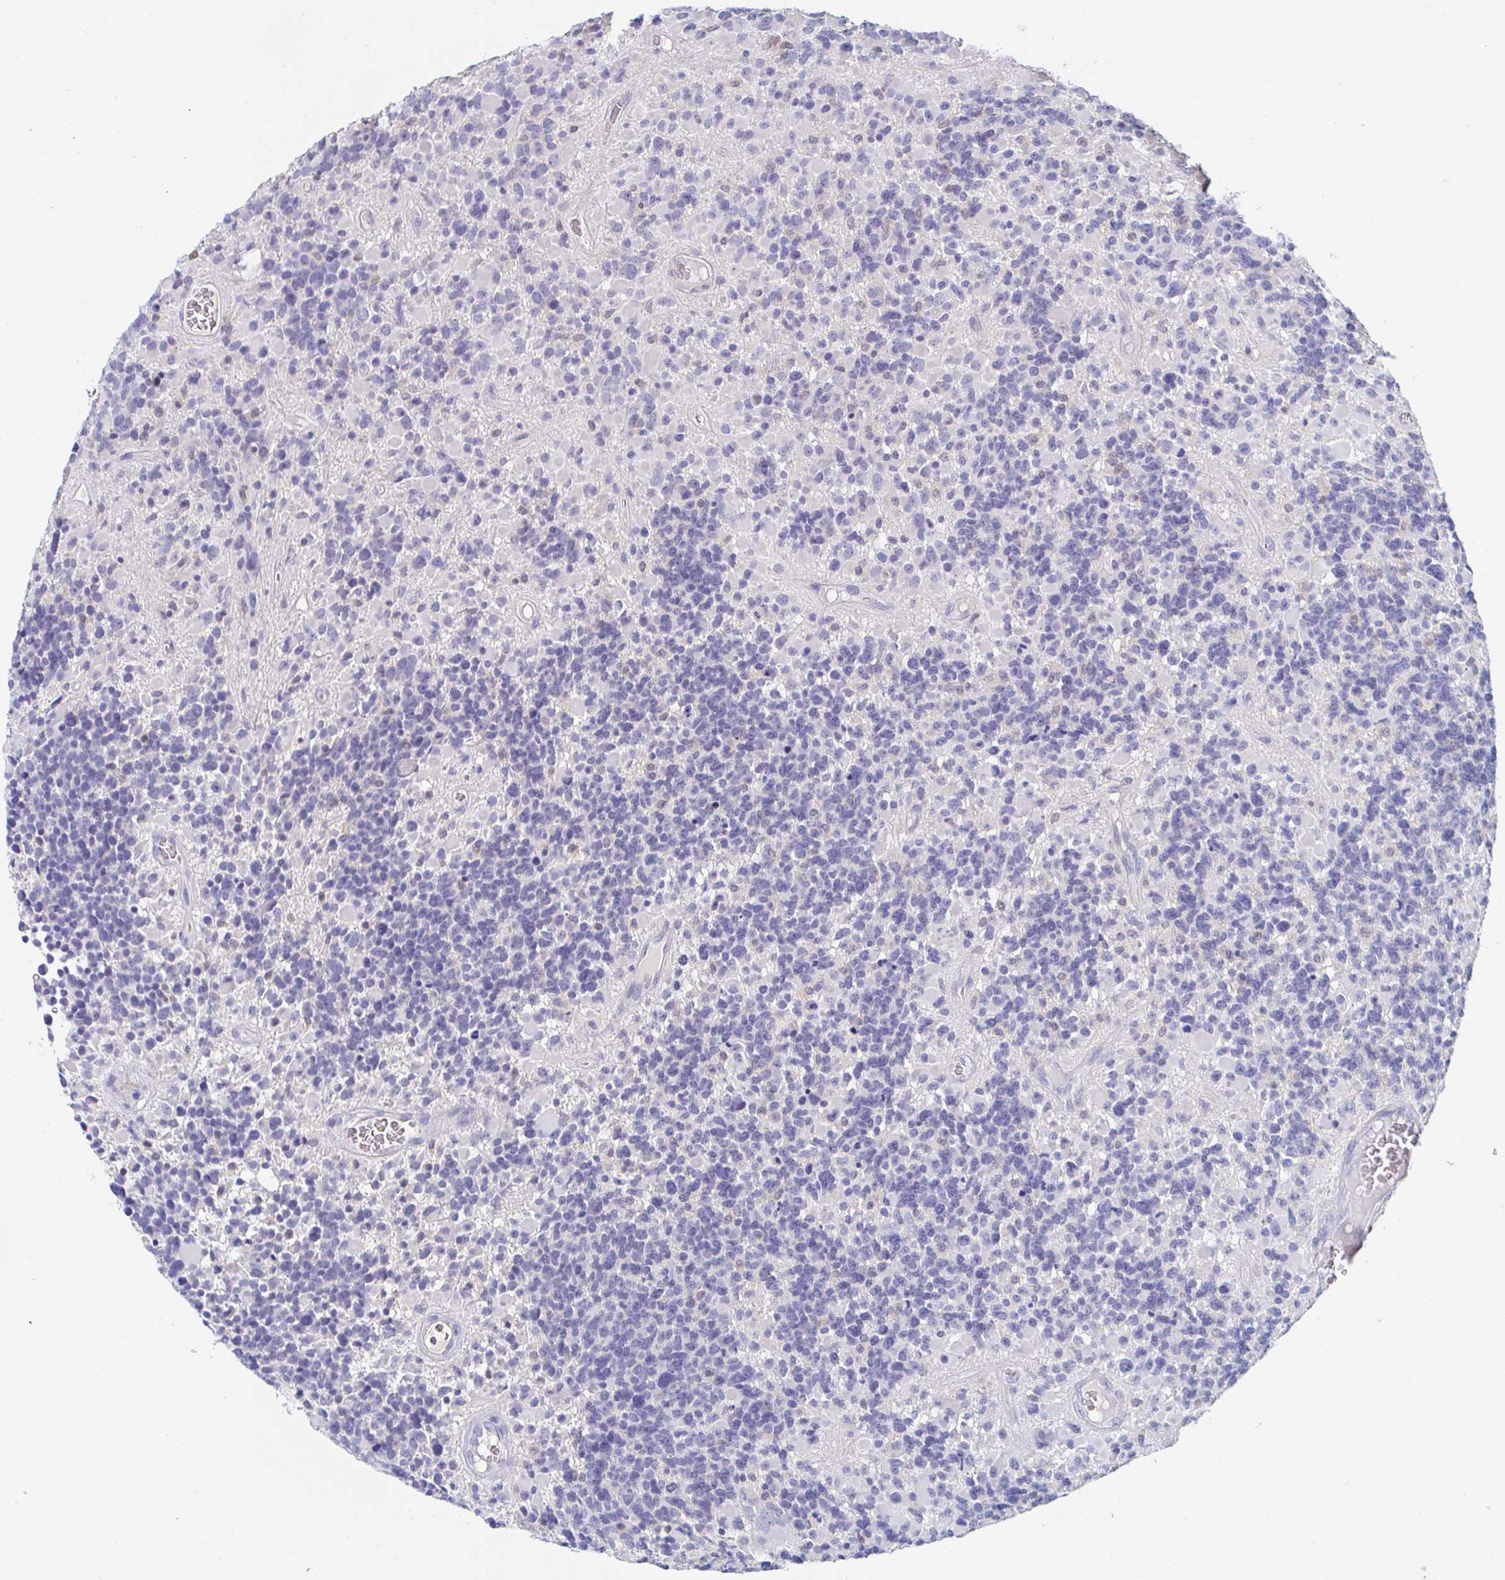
{"staining": {"intensity": "negative", "quantity": "none", "location": "none"}, "tissue": "glioma", "cell_type": "Tumor cells", "image_type": "cancer", "snomed": [{"axis": "morphology", "description": "Glioma, malignant, High grade"}, {"axis": "topography", "description": "Brain"}], "caption": "The immunohistochemistry micrograph has no significant positivity in tumor cells of malignant high-grade glioma tissue.", "gene": "PDE6B", "patient": {"sex": "female", "age": 40}}